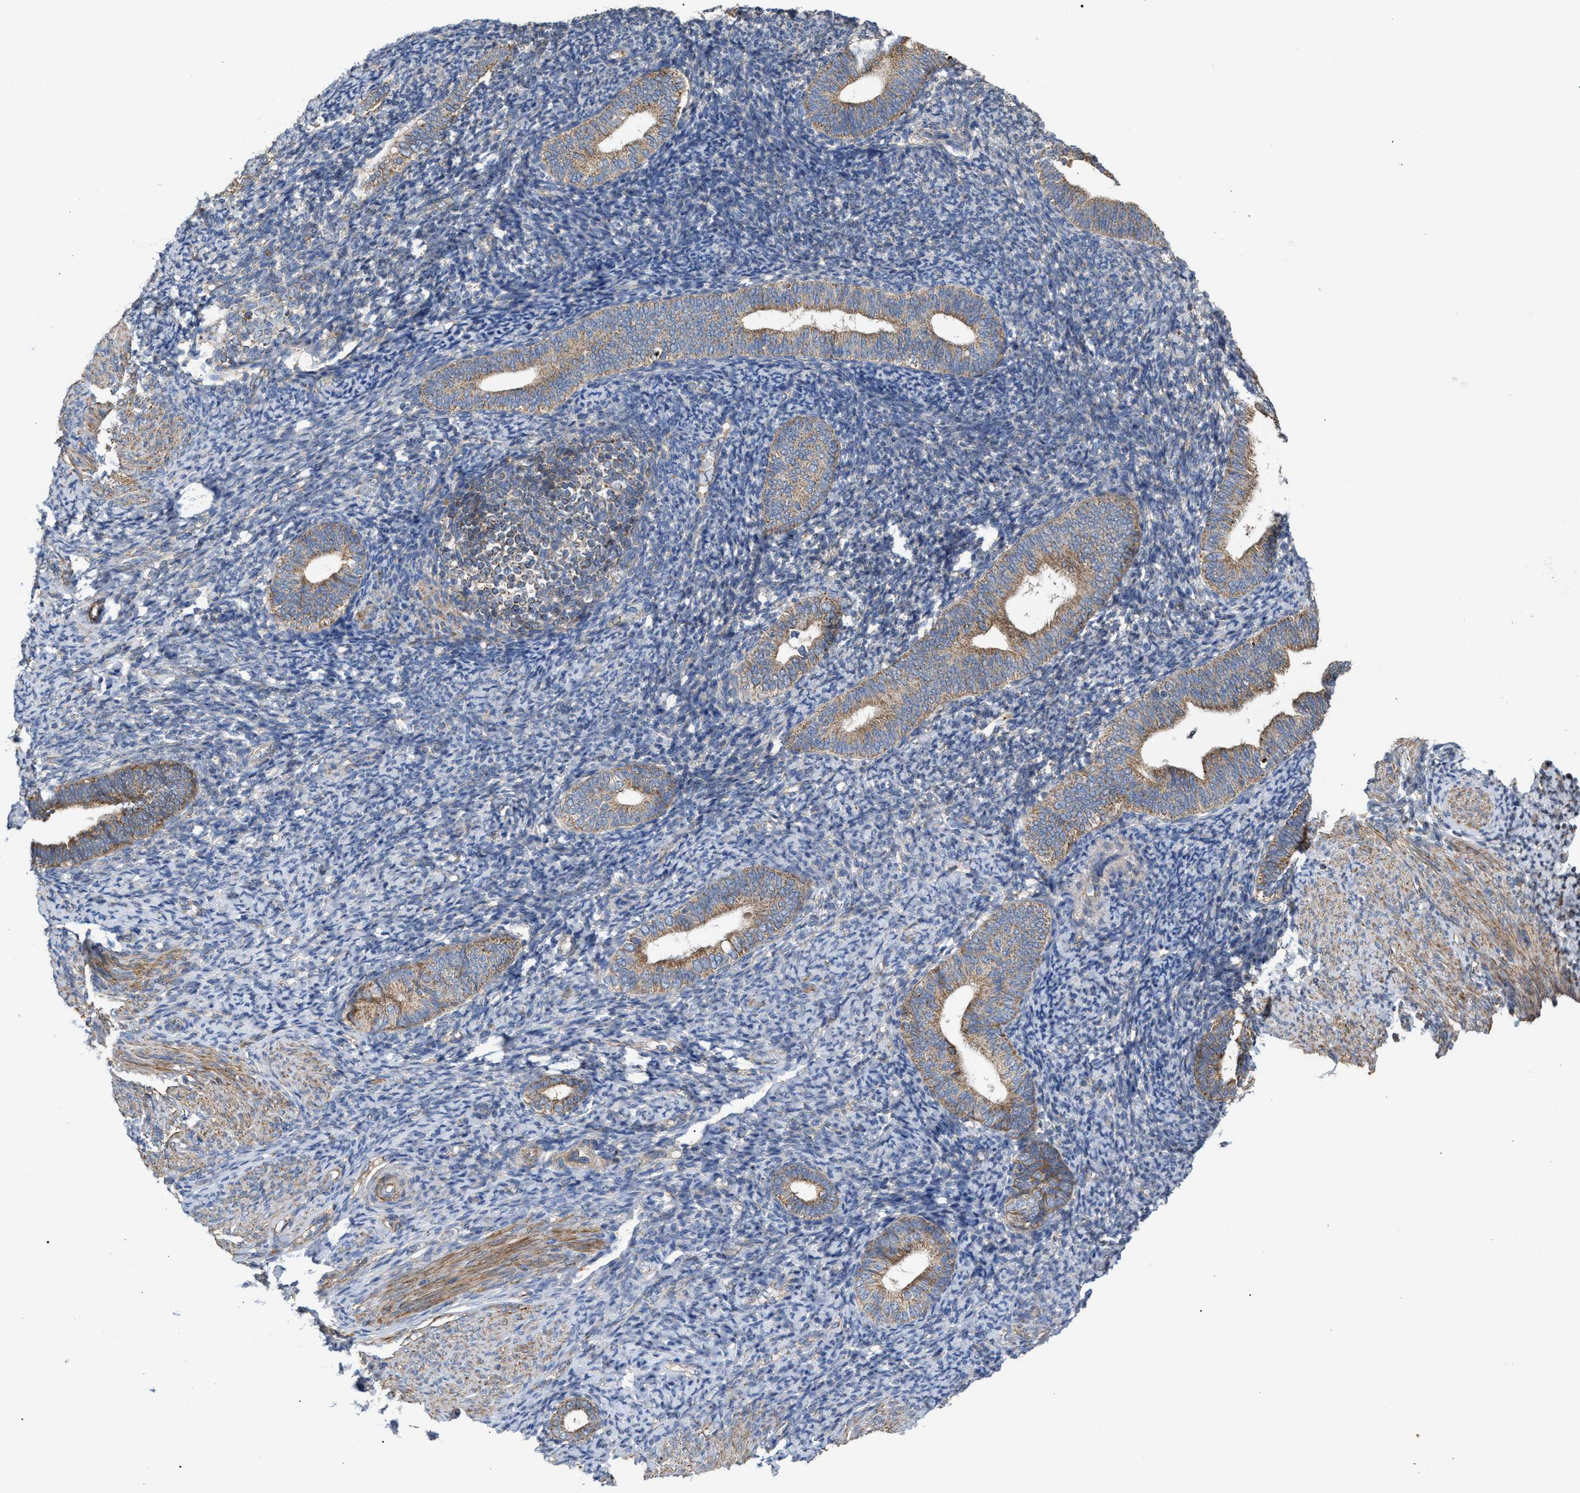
{"staining": {"intensity": "negative", "quantity": "none", "location": "none"}, "tissue": "endometrium", "cell_type": "Cells in endometrial stroma", "image_type": "normal", "snomed": [{"axis": "morphology", "description": "Normal tissue, NOS"}, {"axis": "topography", "description": "Endometrium"}], "caption": "DAB immunohistochemical staining of benign endometrium shows no significant expression in cells in endometrial stroma.", "gene": "TACO1", "patient": {"sex": "female", "age": 66}}